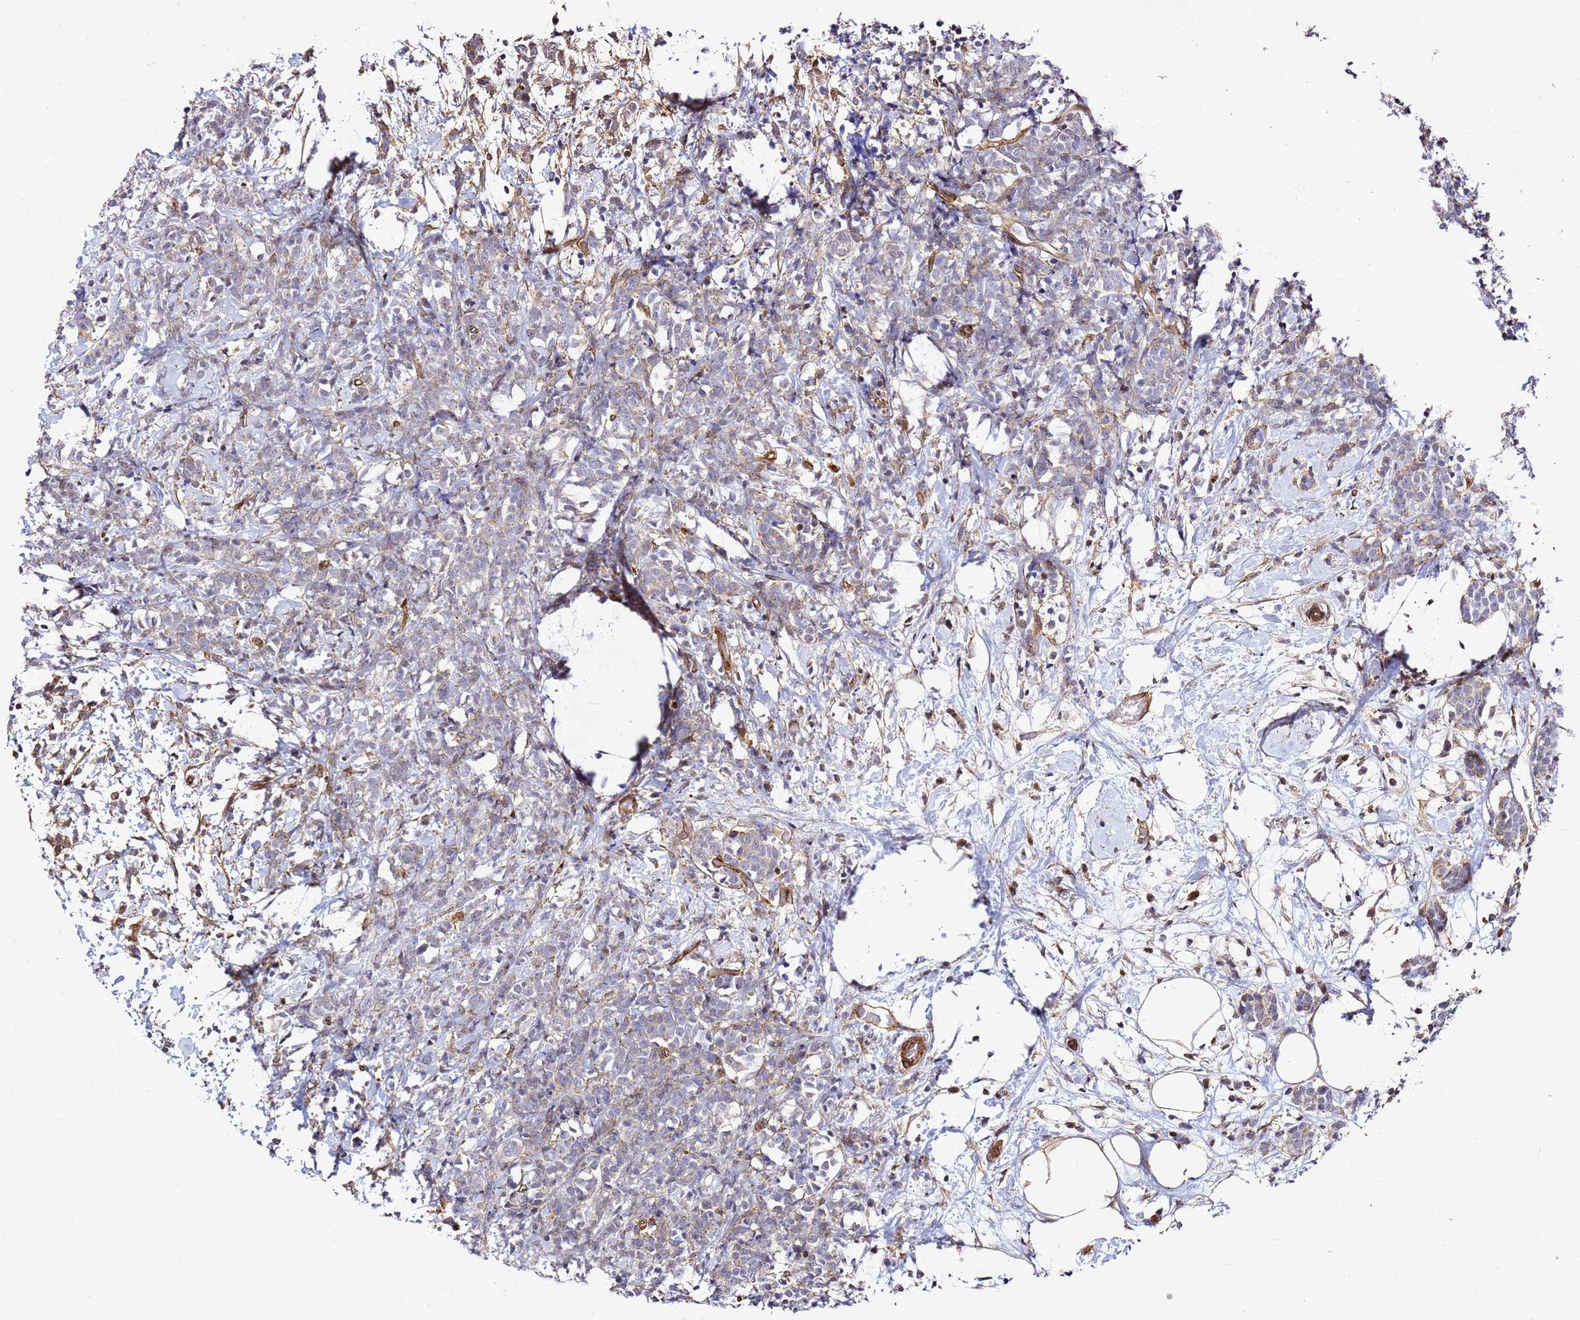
{"staining": {"intensity": "weak", "quantity": "<25%", "location": "cytoplasmic/membranous"}, "tissue": "breast cancer", "cell_type": "Tumor cells", "image_type": "cancer", "snomed": [{"axis": "morphology", "description": "Lobular carcinoma"}, {"axis": "topography", "description": "Breast"}], "caption": "Tumor cells show no significant protein positivity in breast cancer (lobular carcinoma).", "gene": "ZNF296", "patient": {"sex": "female", "age": 58}}